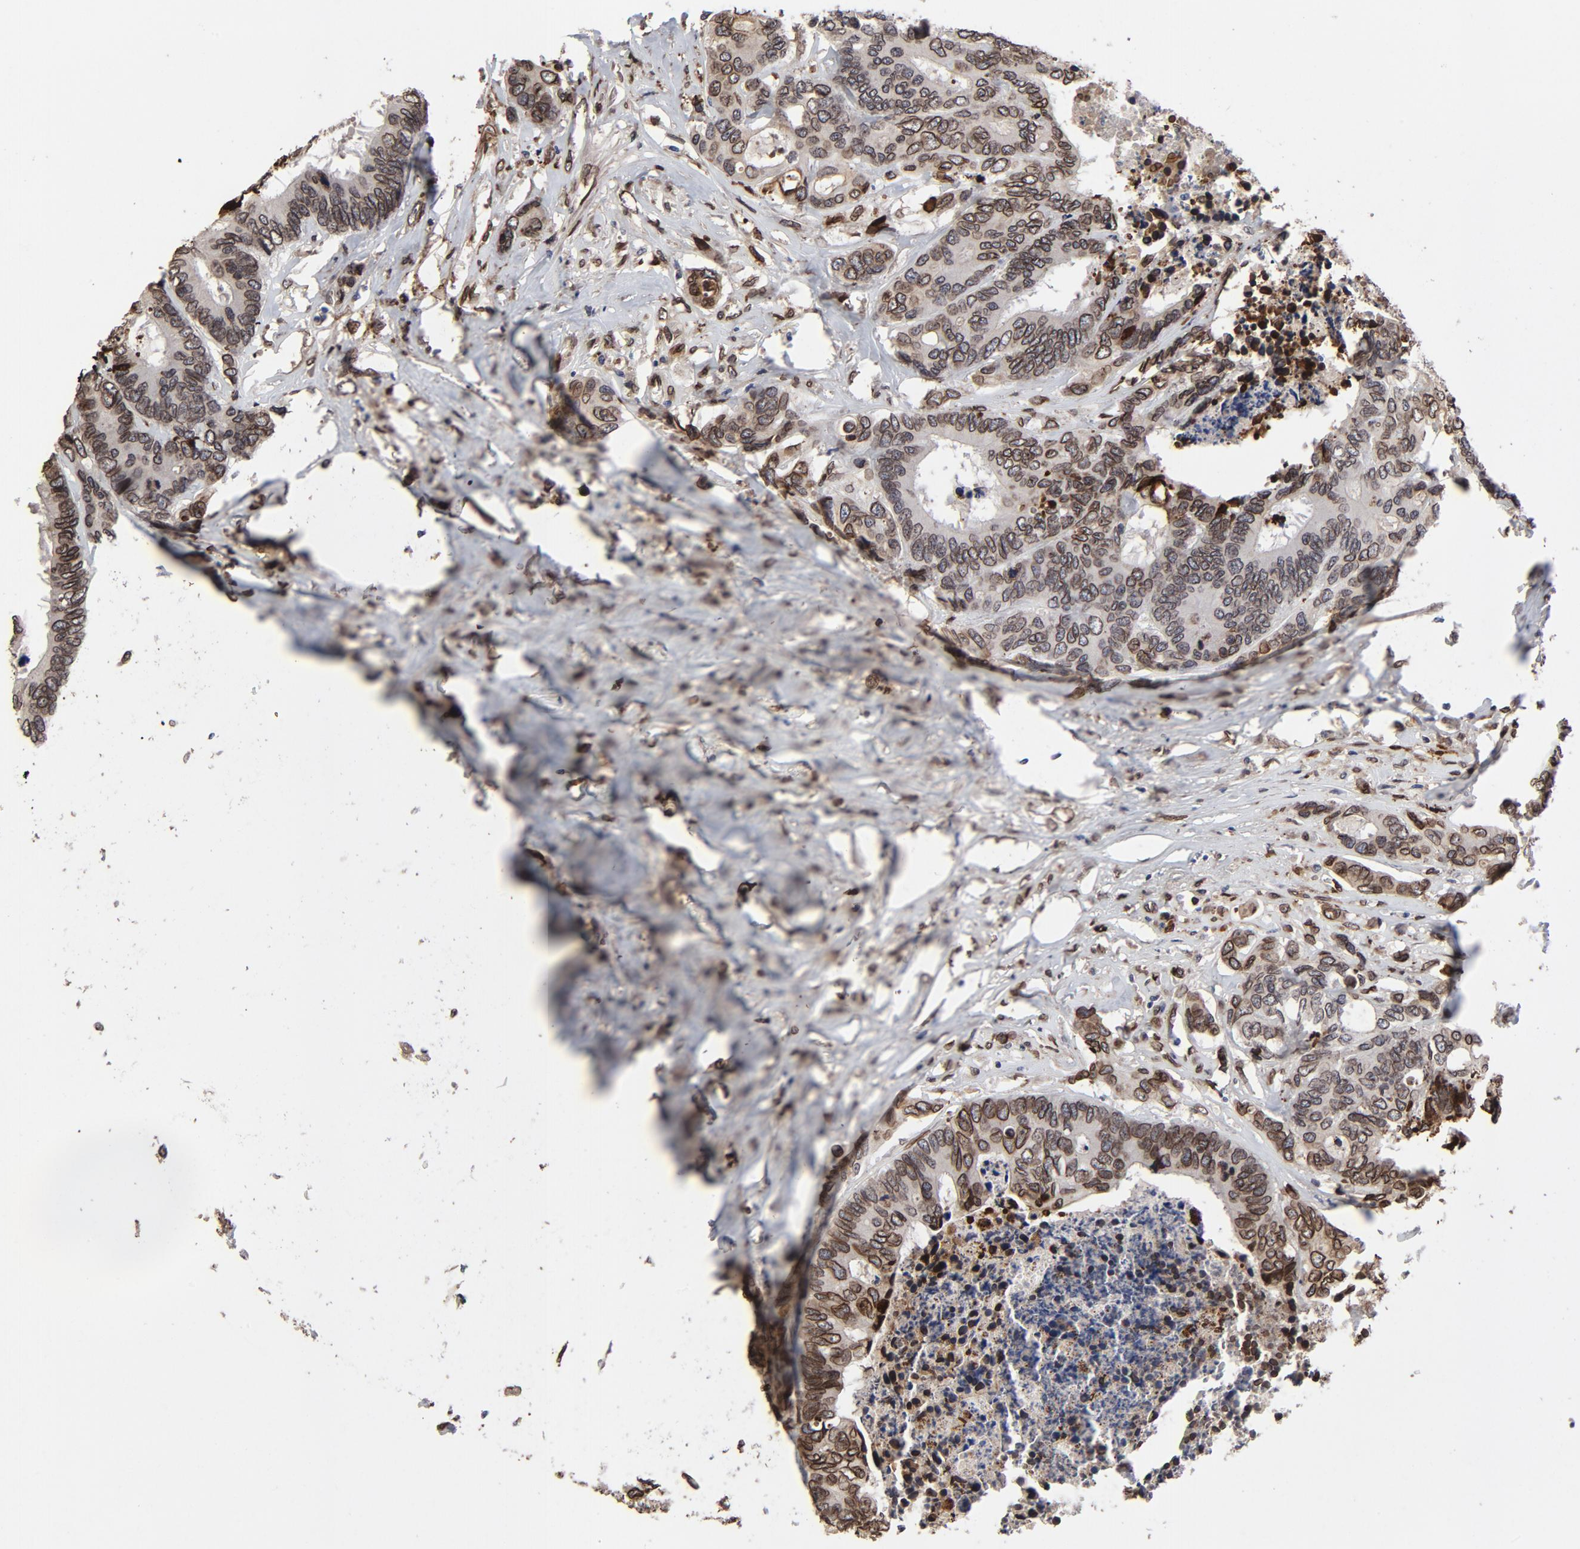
{"staining": {"intensity": "moderate", "quantity": ">75%", "location": "cytoplasmic/membranous,nuclear"}, "tissue": "colorectal cancer", "cell_type": "Tumor cells", "image_type": "cancer", "snomed": [{"axis": "morphology", "description": "Adenocarcinoma, NOS"}, {"axis": "topography", "description": "Rectum"}], "caption": "Colorectal adenocarcinoma tissue displays moderate cytoplasmic/membranous and nuclear staining in about >75% of tumor cells, visualized by immunohistochemistry.", "gene": "LMNA", "patient": {"sex": "male", "age": 55}}